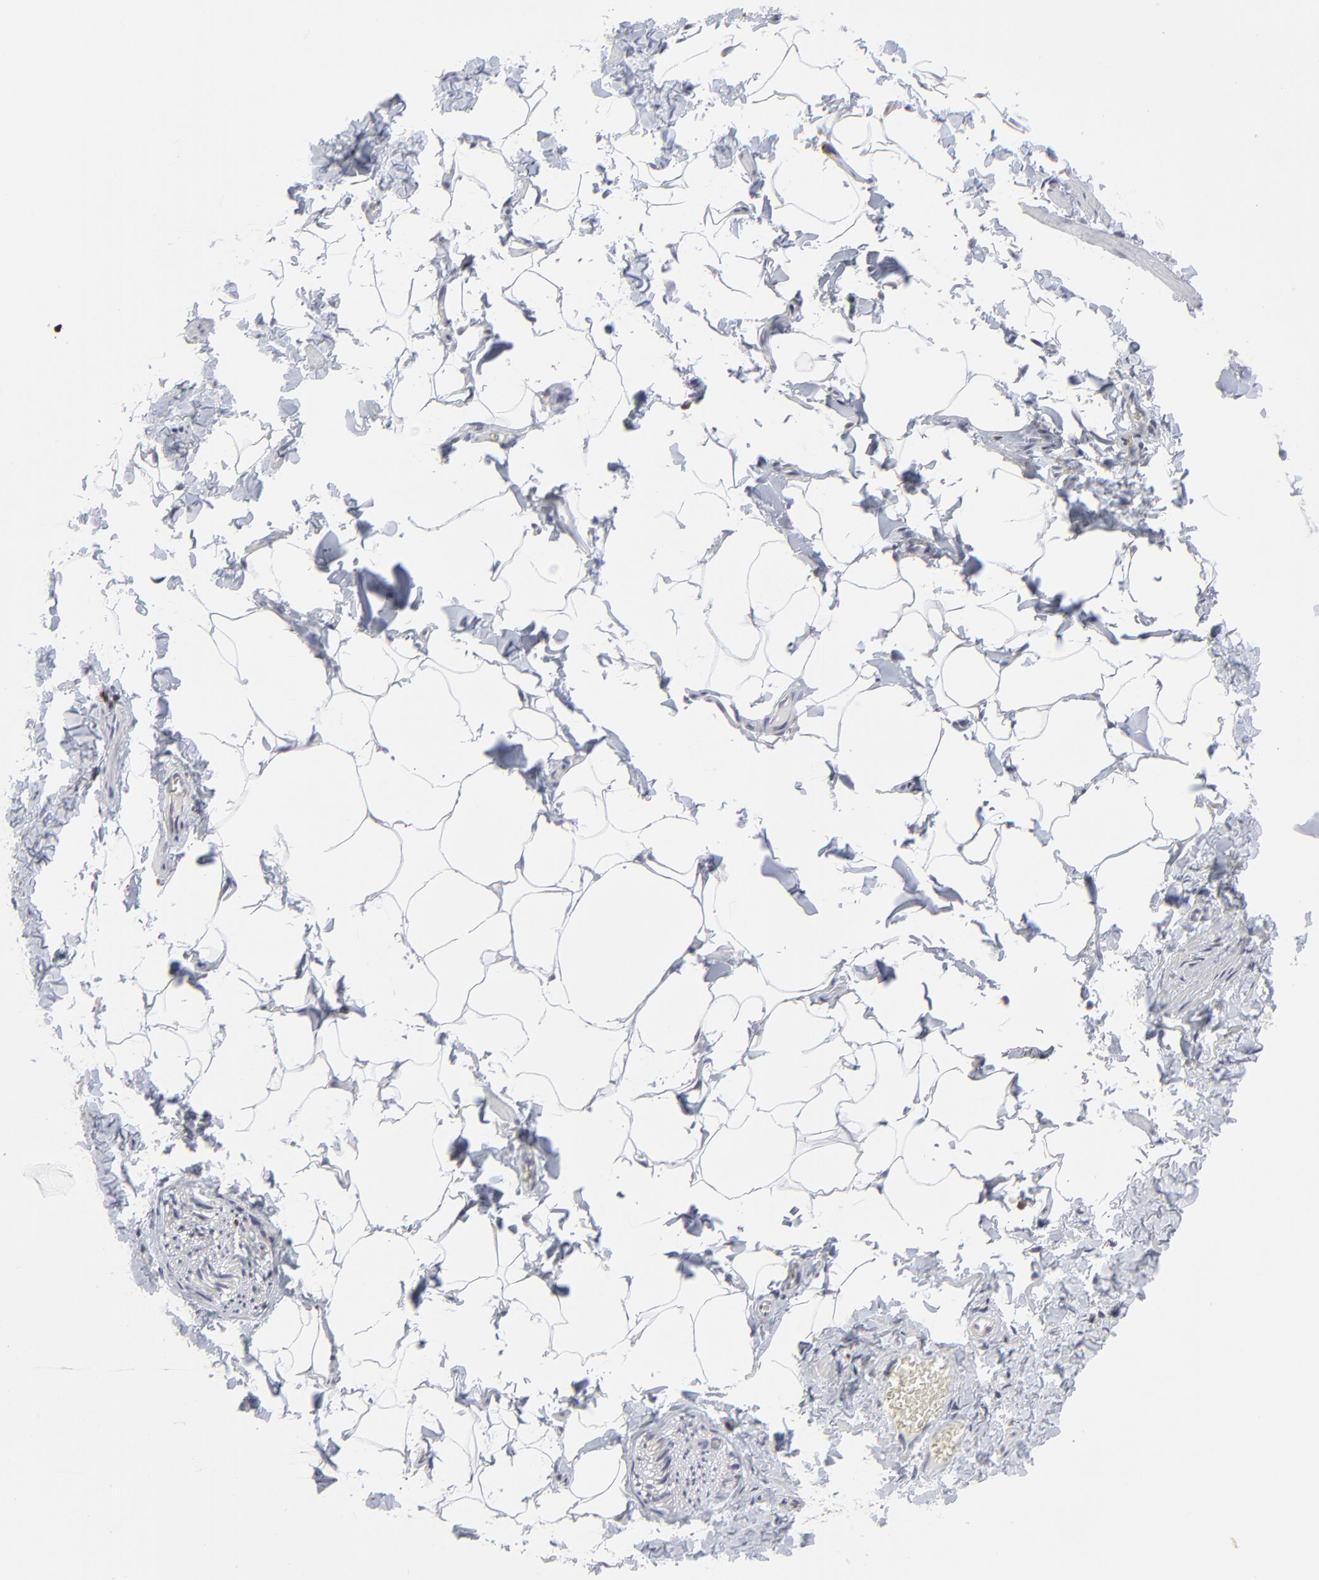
{"staining": {"intensity": "negative", "quantity": "none", "location": "none"}, "tissue": "adipose tissue", "cell_type": "Adipocytes", "image_type": "normal", "snomed": [{"axis": "morphology", "description": "Normal tissue, NOS"}, {"axis": "topography", "description": "Vascular tissue"}], "caption": "This is an immunohistochemistry photomicrograph of benign adipose tissue. There is no expression in adipocytes.", "gene": "NCAPH", "patient": {"sex": "male", "age": 41}}